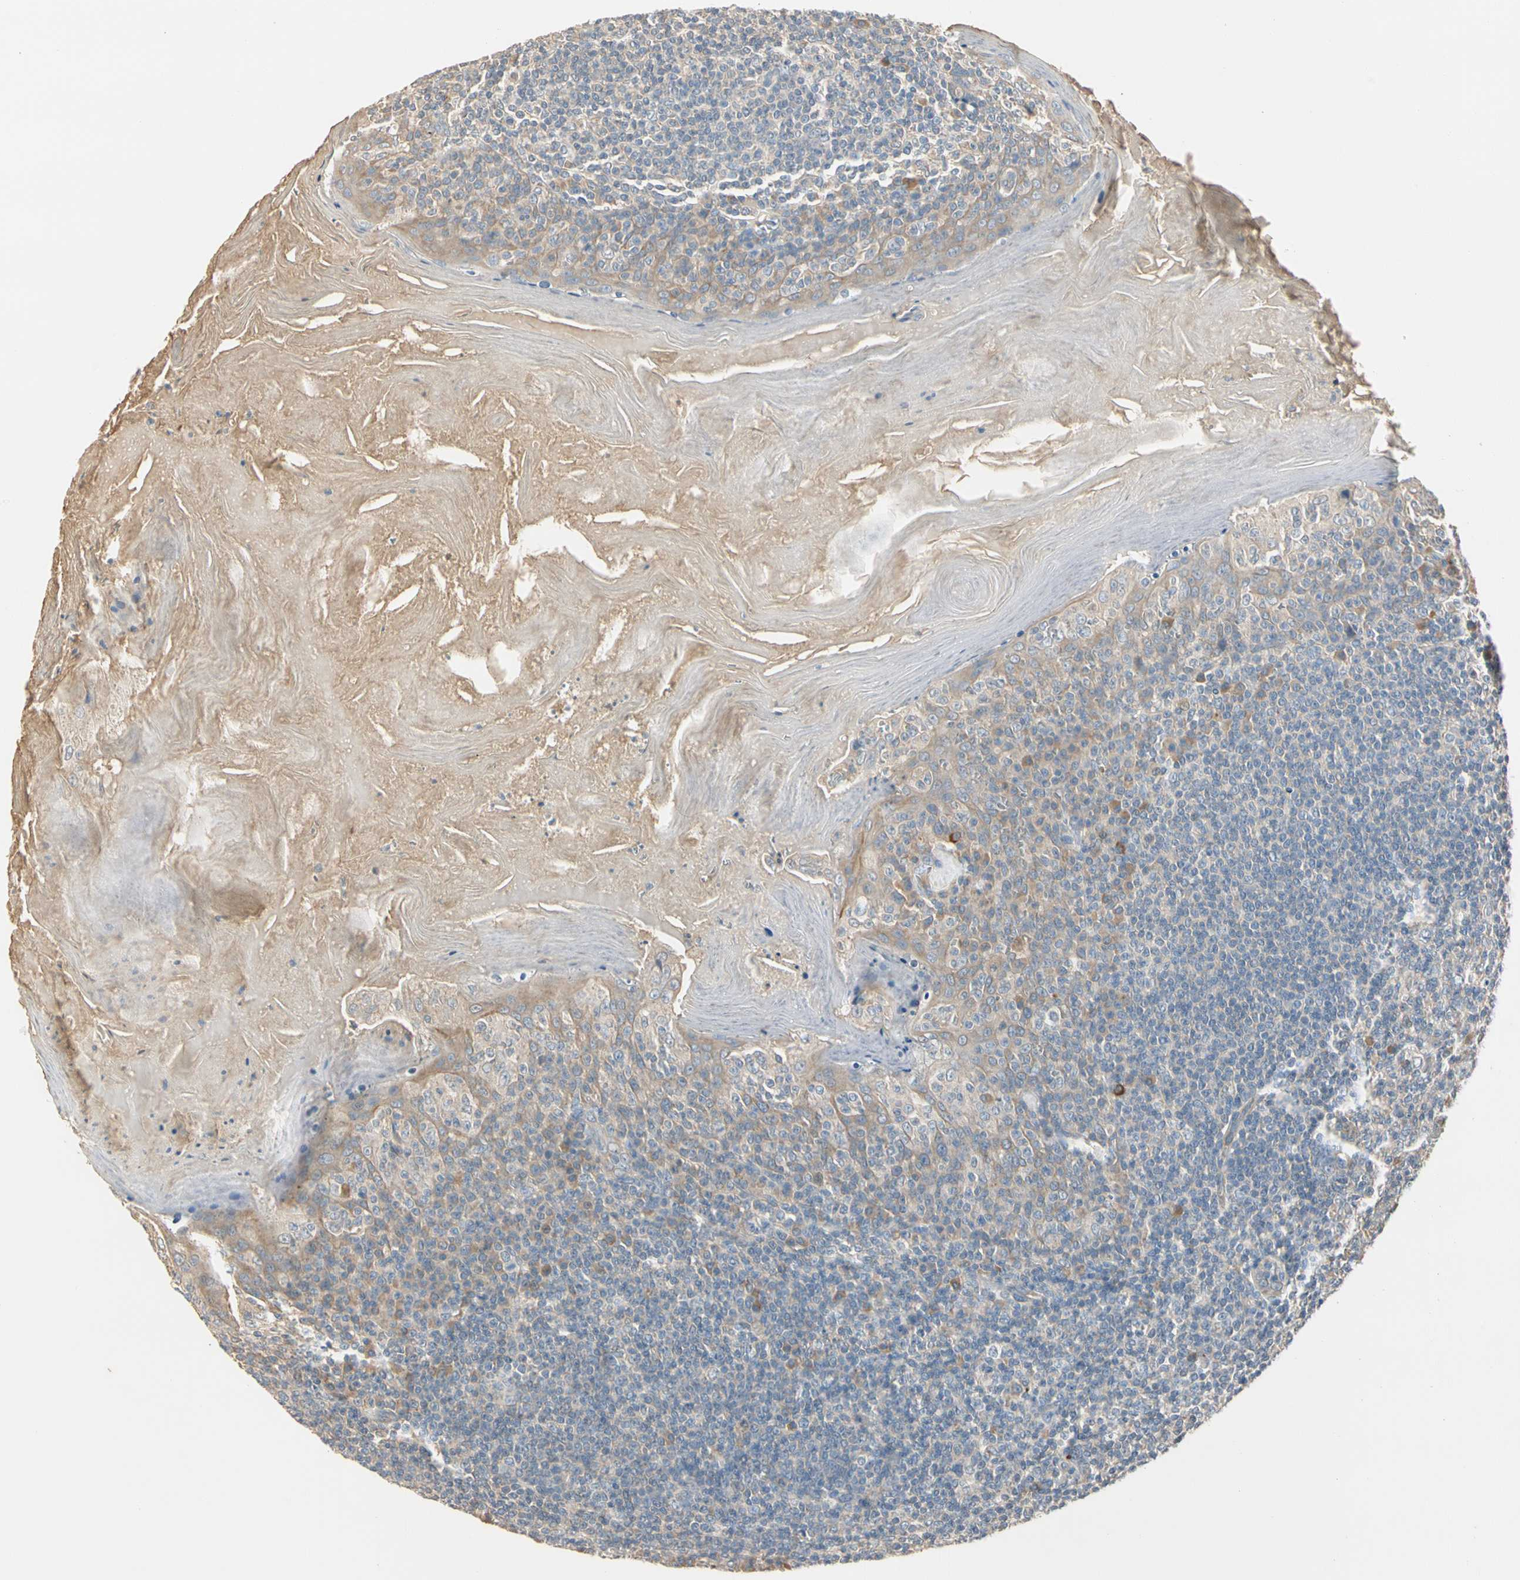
{"staining": {"intensity": "weak", "quantity": "25%-75%", "location": "cytoplasmic/membranous"}, "tissue": "tonsil", "cell_type": "Non-germinal center cells", "image_type": "normal", "snomed": [{"axis": "morphology", "description": "Normal tissue, NOS"}, {"axis": "topography", "description": "Tonsil"}], "caption": "Immunohistochemical staining of normal tonsil demonstrates 25%-75% levels of weak cytoplasmic/membranous protein positivity in approximately 25%-75% of non-germinal center cells.", "gene": "GPR153", "patient": {"sex": "male", "age": 31}}